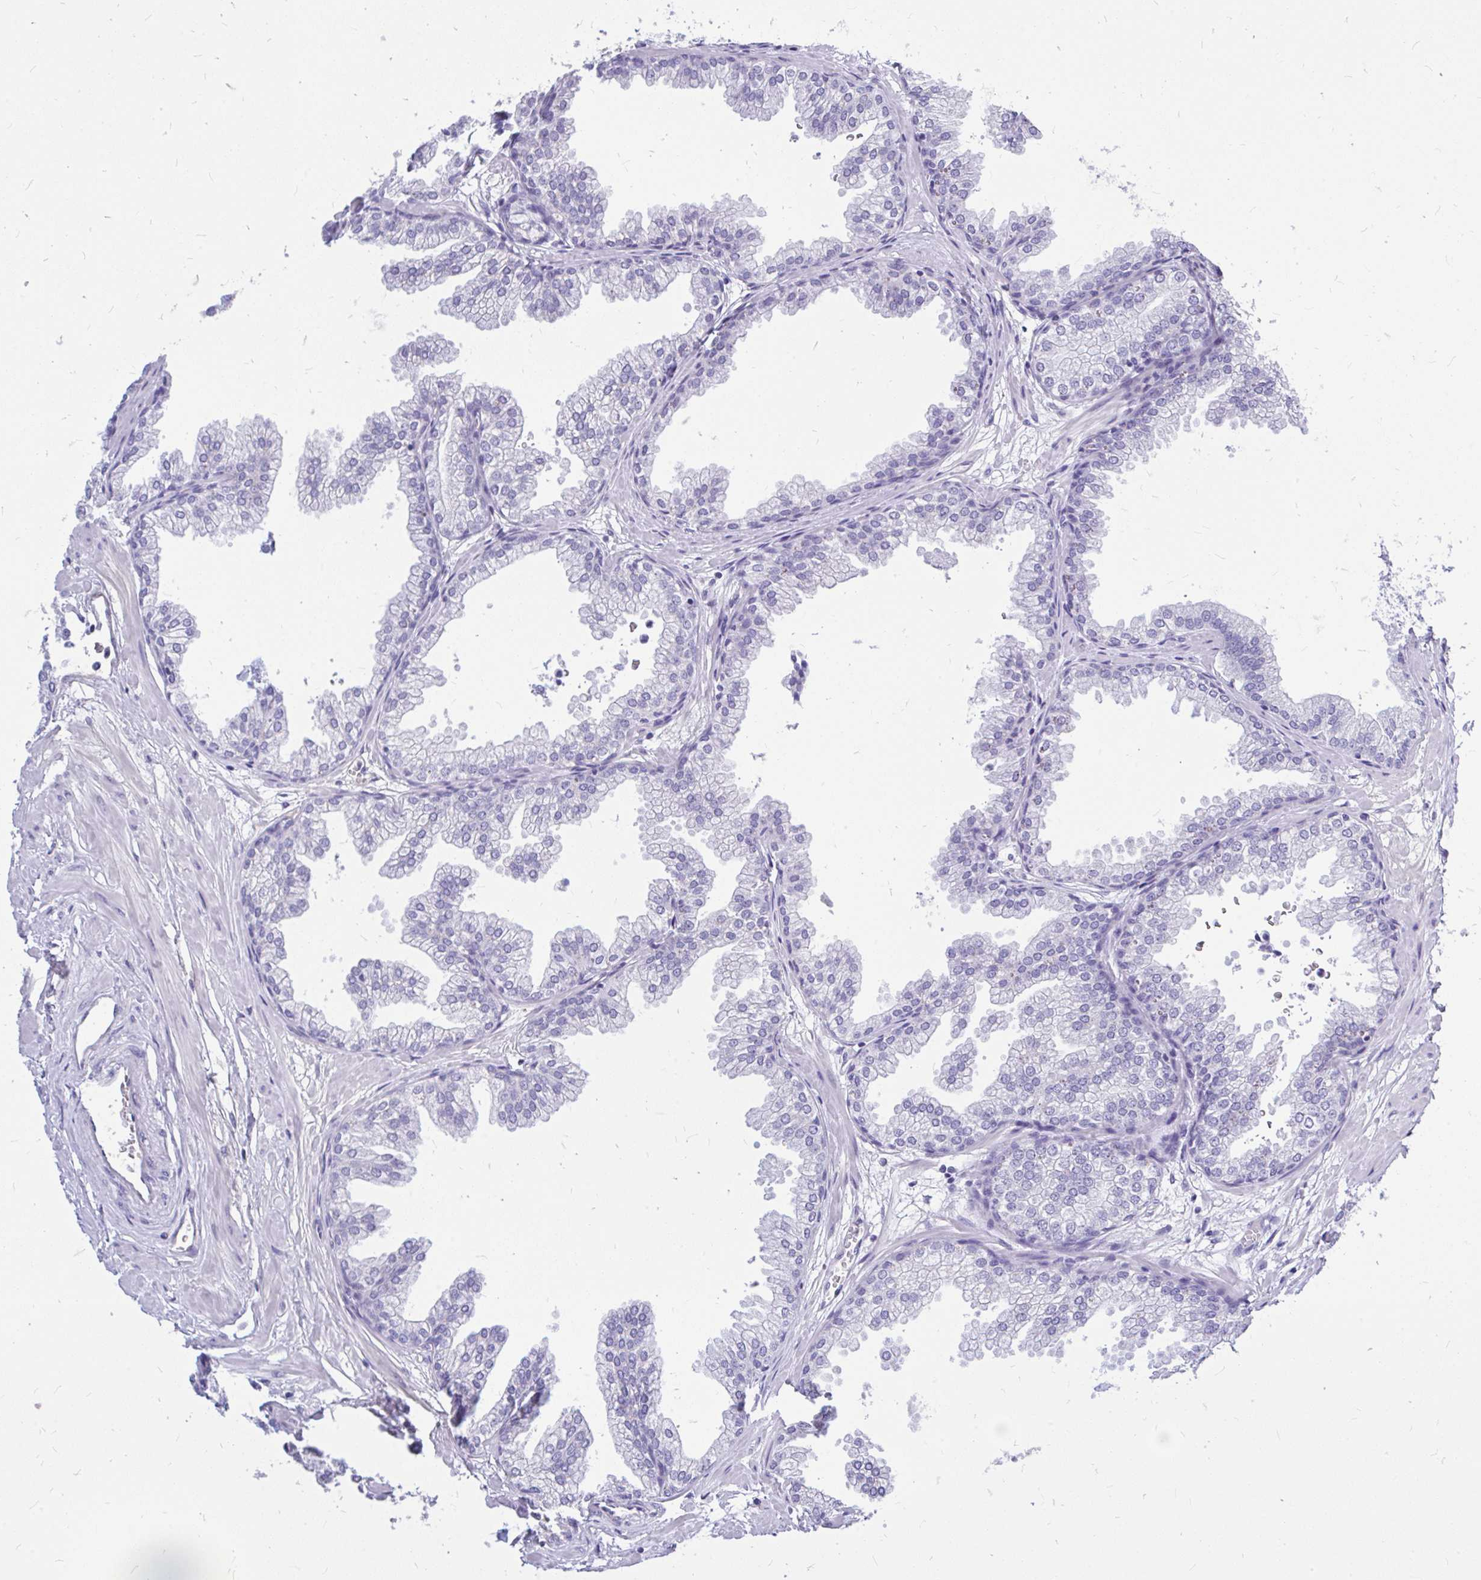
{"staining": {"intensity": "negative", "quantity": "none", "location": "none"}, "tissue": "prostate", "cell_type": "Glandular cells", "image_type": "normal", "snomed": [{"axis": "morphology", "description": "Normal tissue, NOS"}, {"axis": "topography", "description": "Prostate"}], "caption": "An IHC micrograph of unremarkable prostate is shown. There is no staining in glandular cells of prostate. (Immunohistochemistry, brightfield microscopy, high magnification).", "gene": "MAP1LC3A", "patient": {"sex": "male", "age": 37}}